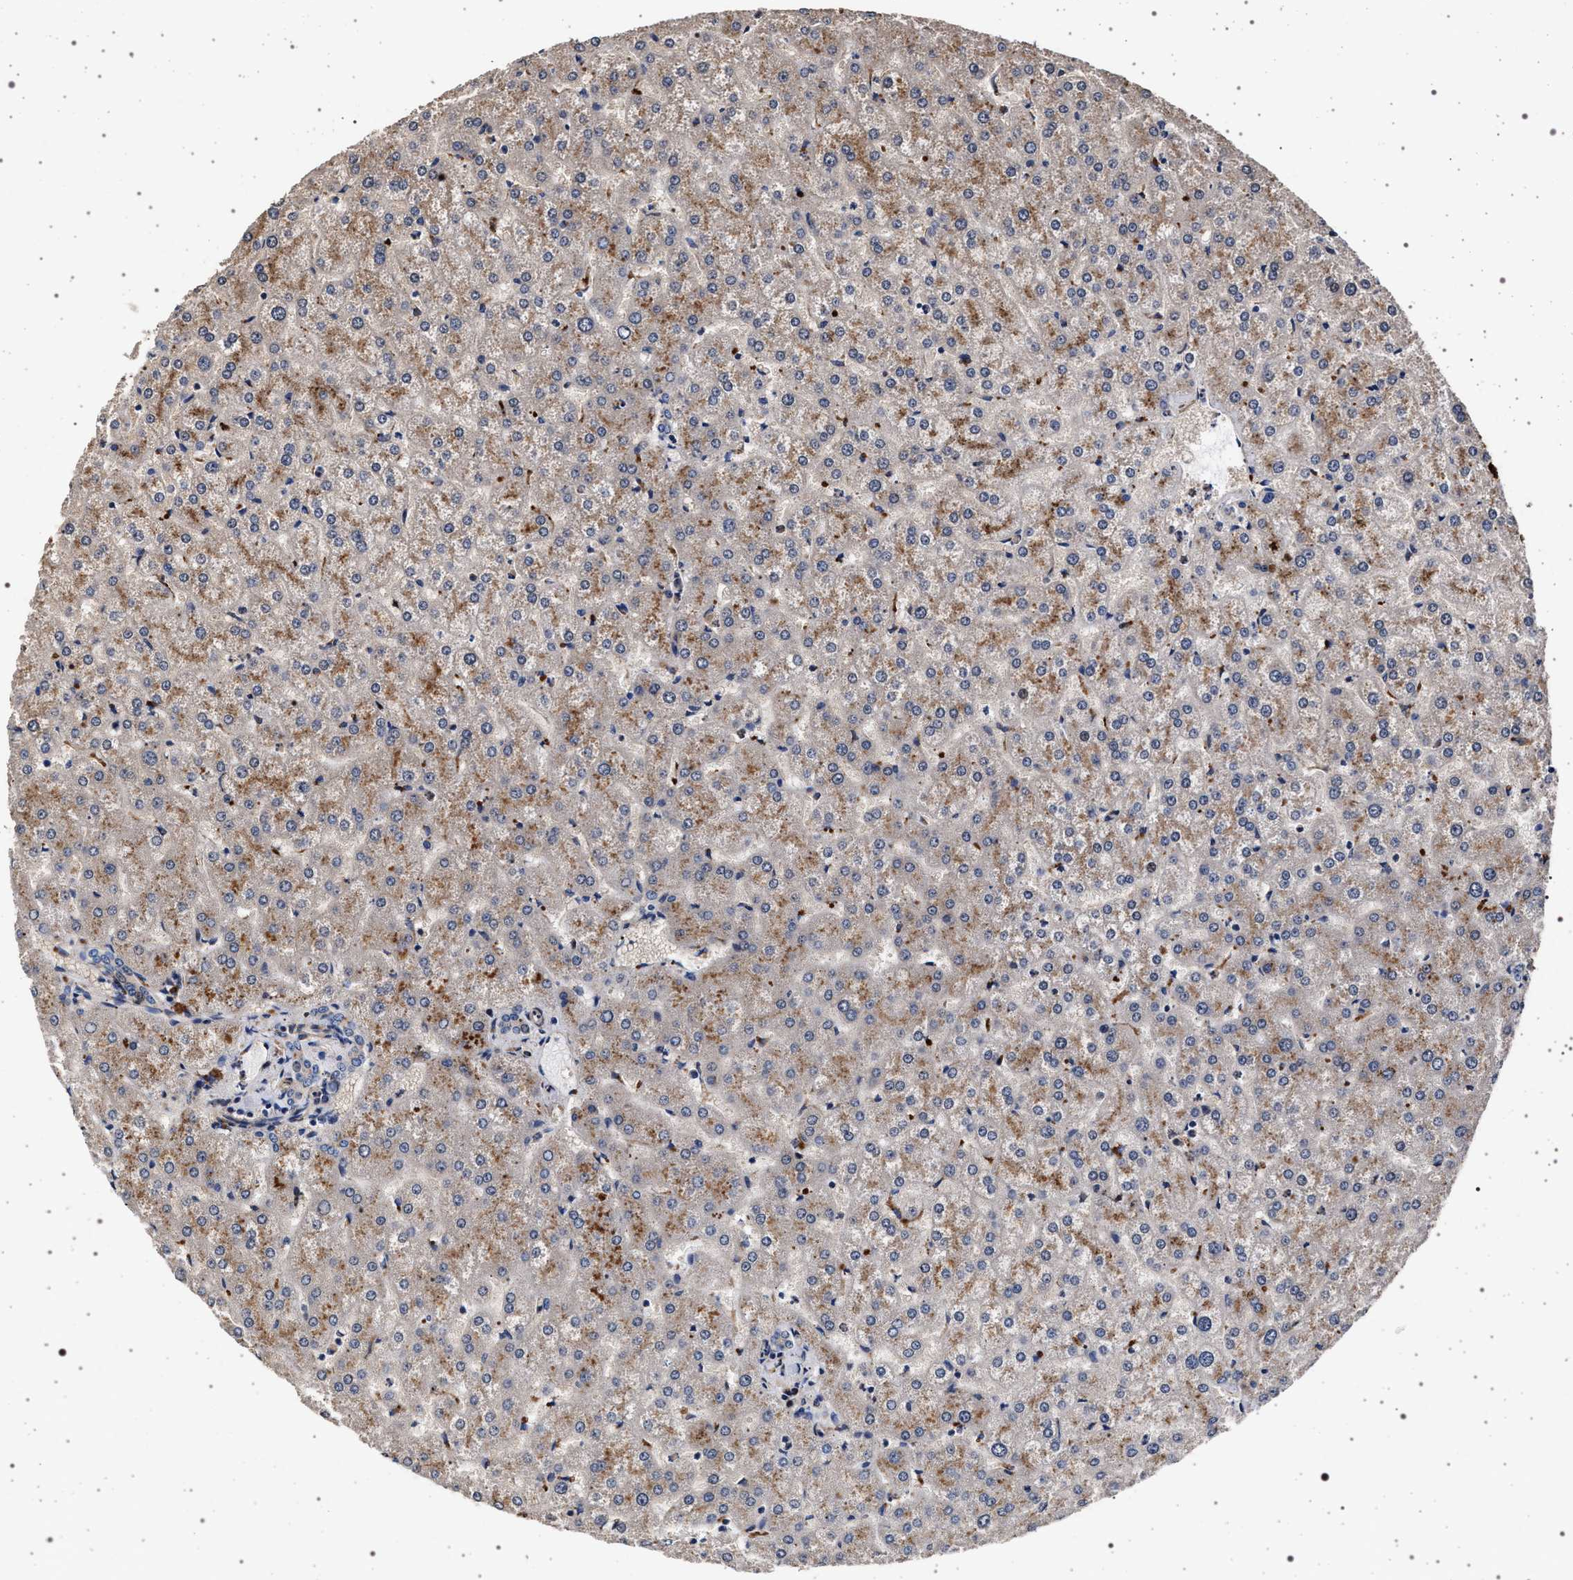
{"staining": {"intensity": "negative", "quantity": "none", "location": "none"}, "tissue": "liver", "cell_type": "Cholangiocytes", "image_type": "normal", "snomed": [{"axis": "morphology", "description": "Normal tissue, NOS"}, {"axis": "topography", "description": "Liver"}], "caption": "IHC photomicrograph of benign liver stained for a protein (brown), which displays no staining in cholangiocytes.", "gene": "KCNK6", "patient": {"sex": "female", "age": 32}}